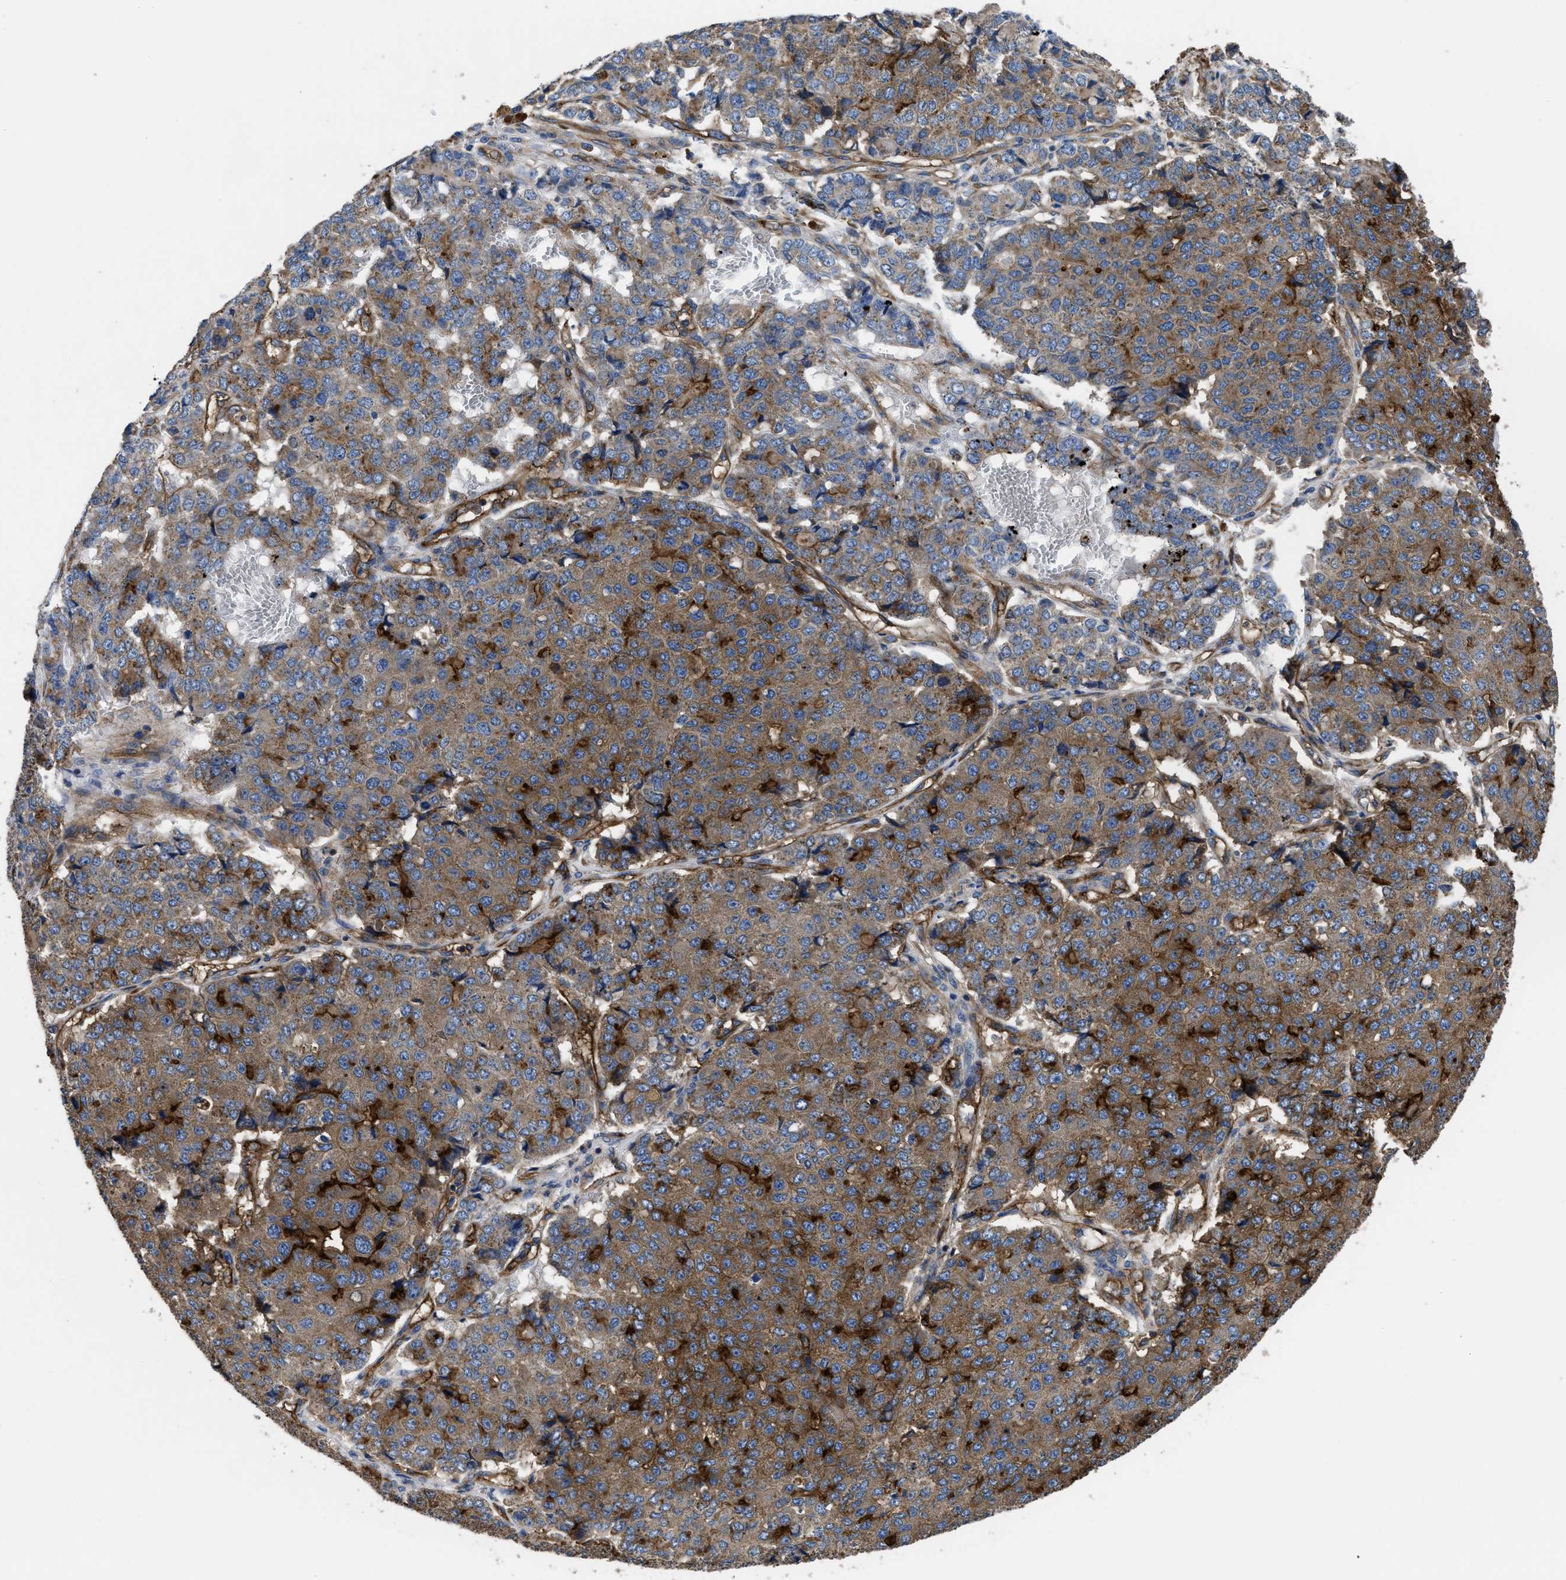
{"staining": {"intensity": "moderate", "quantity": ">75%", "location": "cytoplasmic/membranous"}, "tissue": "pancreatic cancer", "cell_type": "Tumor cells", "image_type": "cancer", "snomed": [{"axis": "morphology", "description": "Adenocarcinoma, NOS"}, {"axis": "topography", "description": "Pancreas"}], "caption": "DAB immunohistochemical staining of human adenocarcinoma (pancreatic) shows moderate cytoplasmic/membranous protein staining in about >75% of tumor cells. The staining was performed using DAB (3,3'-diaminobenzidine) to visualize the protein expression in brown, while the nuclei were stained in blue with hematoxylin (Magnification: 20x).", "gene": "NT5E", "patient": {"sex": "male", "age": 50}}